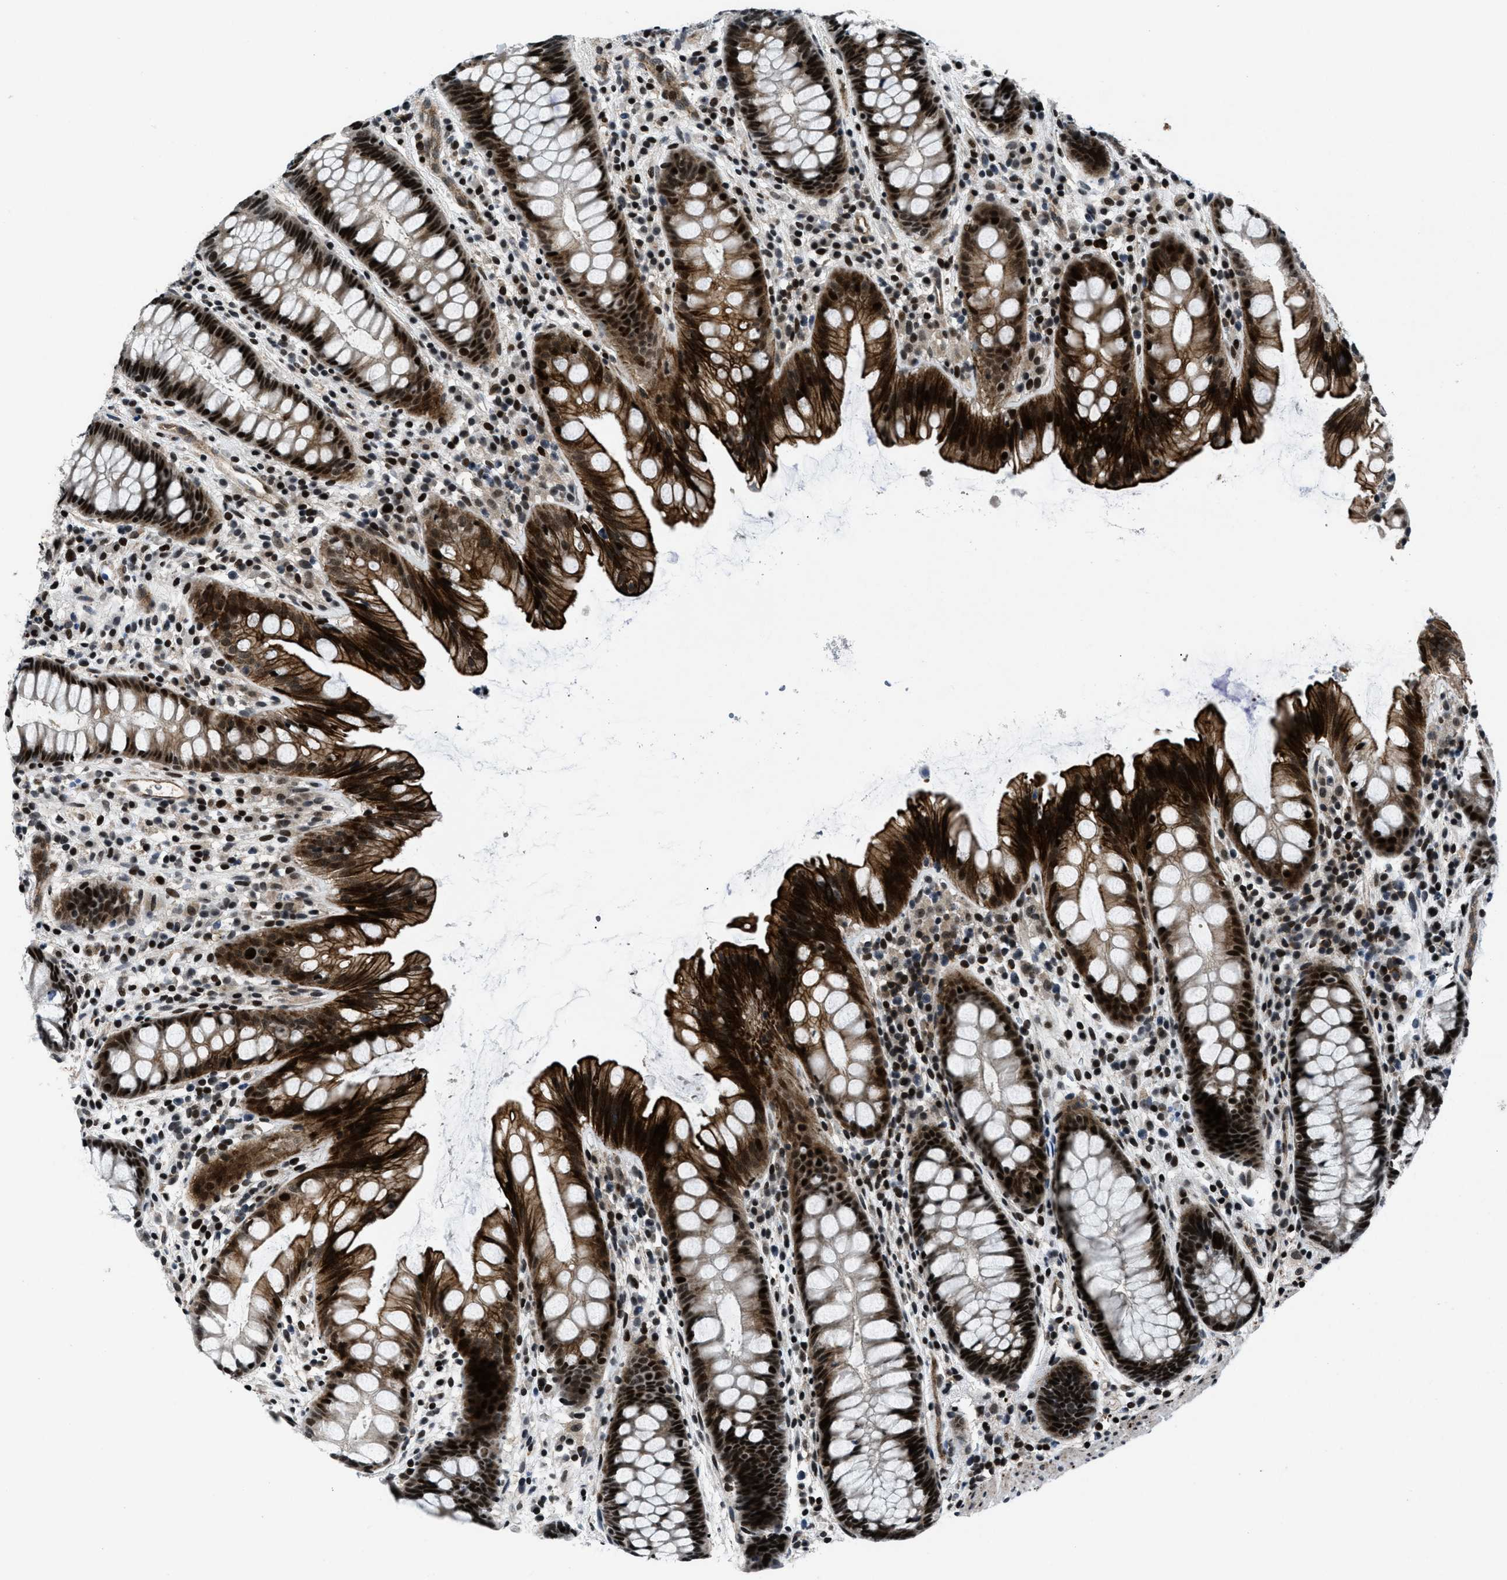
{"staining": {"intensity": "strong", "quantity": ">75%", "location": "cytoplasmic/membranous,nuclear"}, "tissue": "rectum", "cell_type": "Glandular cells", "image_type": "normal", "snomed": [{"axis": "morphology", "description": "Normal tissue, NOS"}, {"axis": "topography", "description": "Rectum"}], "caption": "Strong cytoplasmic/membranous,nuclear protein positivity is appreciated in about >75% of glandular cells in rectum. (brown staining indicates protein expression, while blue staining denotes nuclei).", "gene": "SMARCB1", "patient": {"sex": "female", "age": 65}}